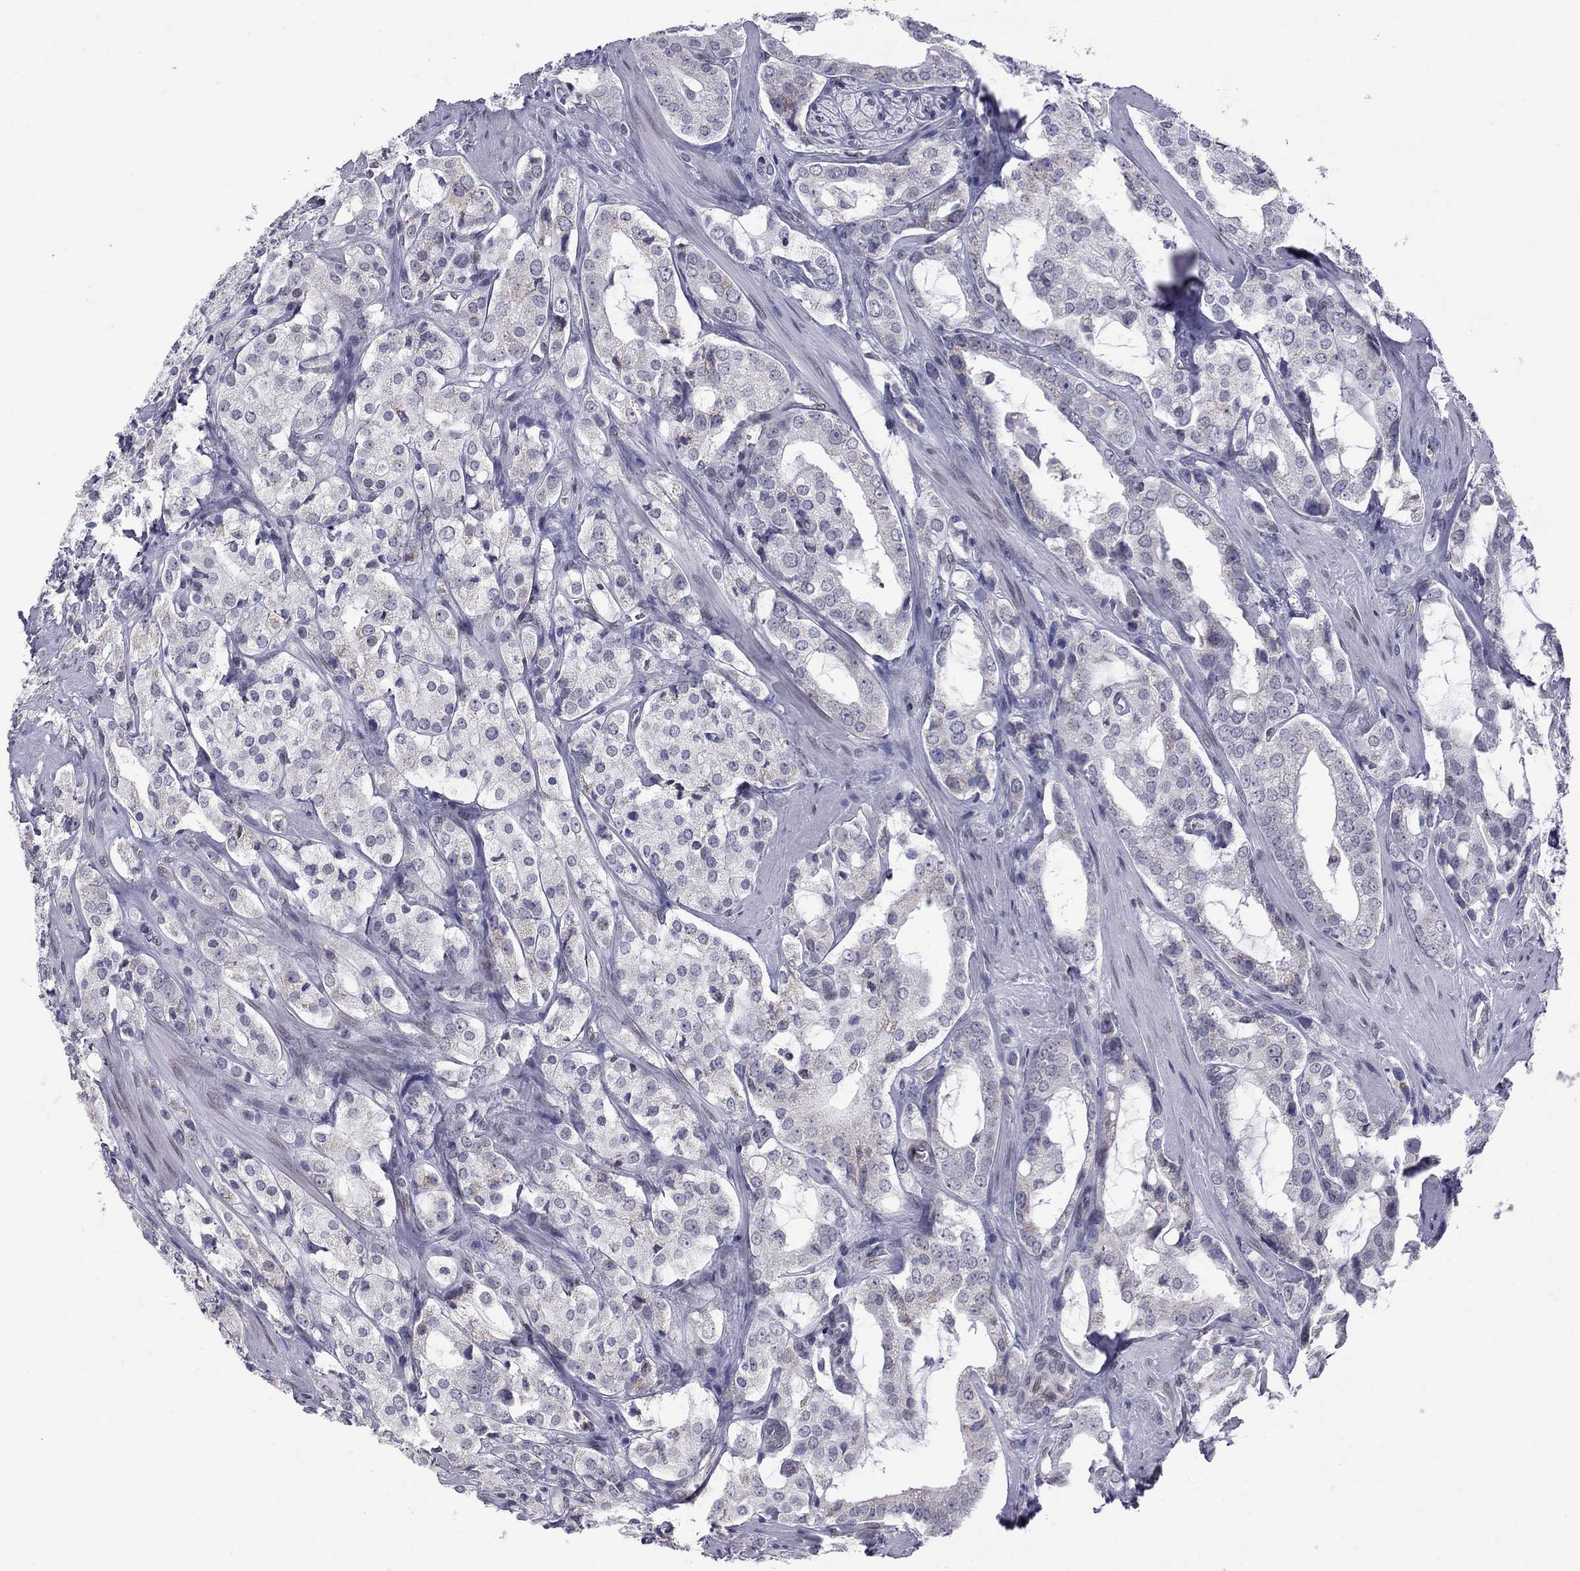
{"staining": {"intensity": "negative", "quantity": "none", "location": "none"}, "tissue": "prostate cancer", "cell_type": "Tumor cells", "image_type": "cancer", "snomed": [{"axis": "morphology", "description": "Adenocarcinoma, NOS"}, {"axis": "topography", "description": "Prostate"}], "caption": "Immunohistochemistry (IHC) histopathology image of neoplastic tissue: human prostate adenocarcinoma stained with DAB (3,3'-diaminobenzidine) displays no significant protein expression in tumor cells.", "gene": "CLTCL1", "patient": {"sex": "male", "age": 66}}